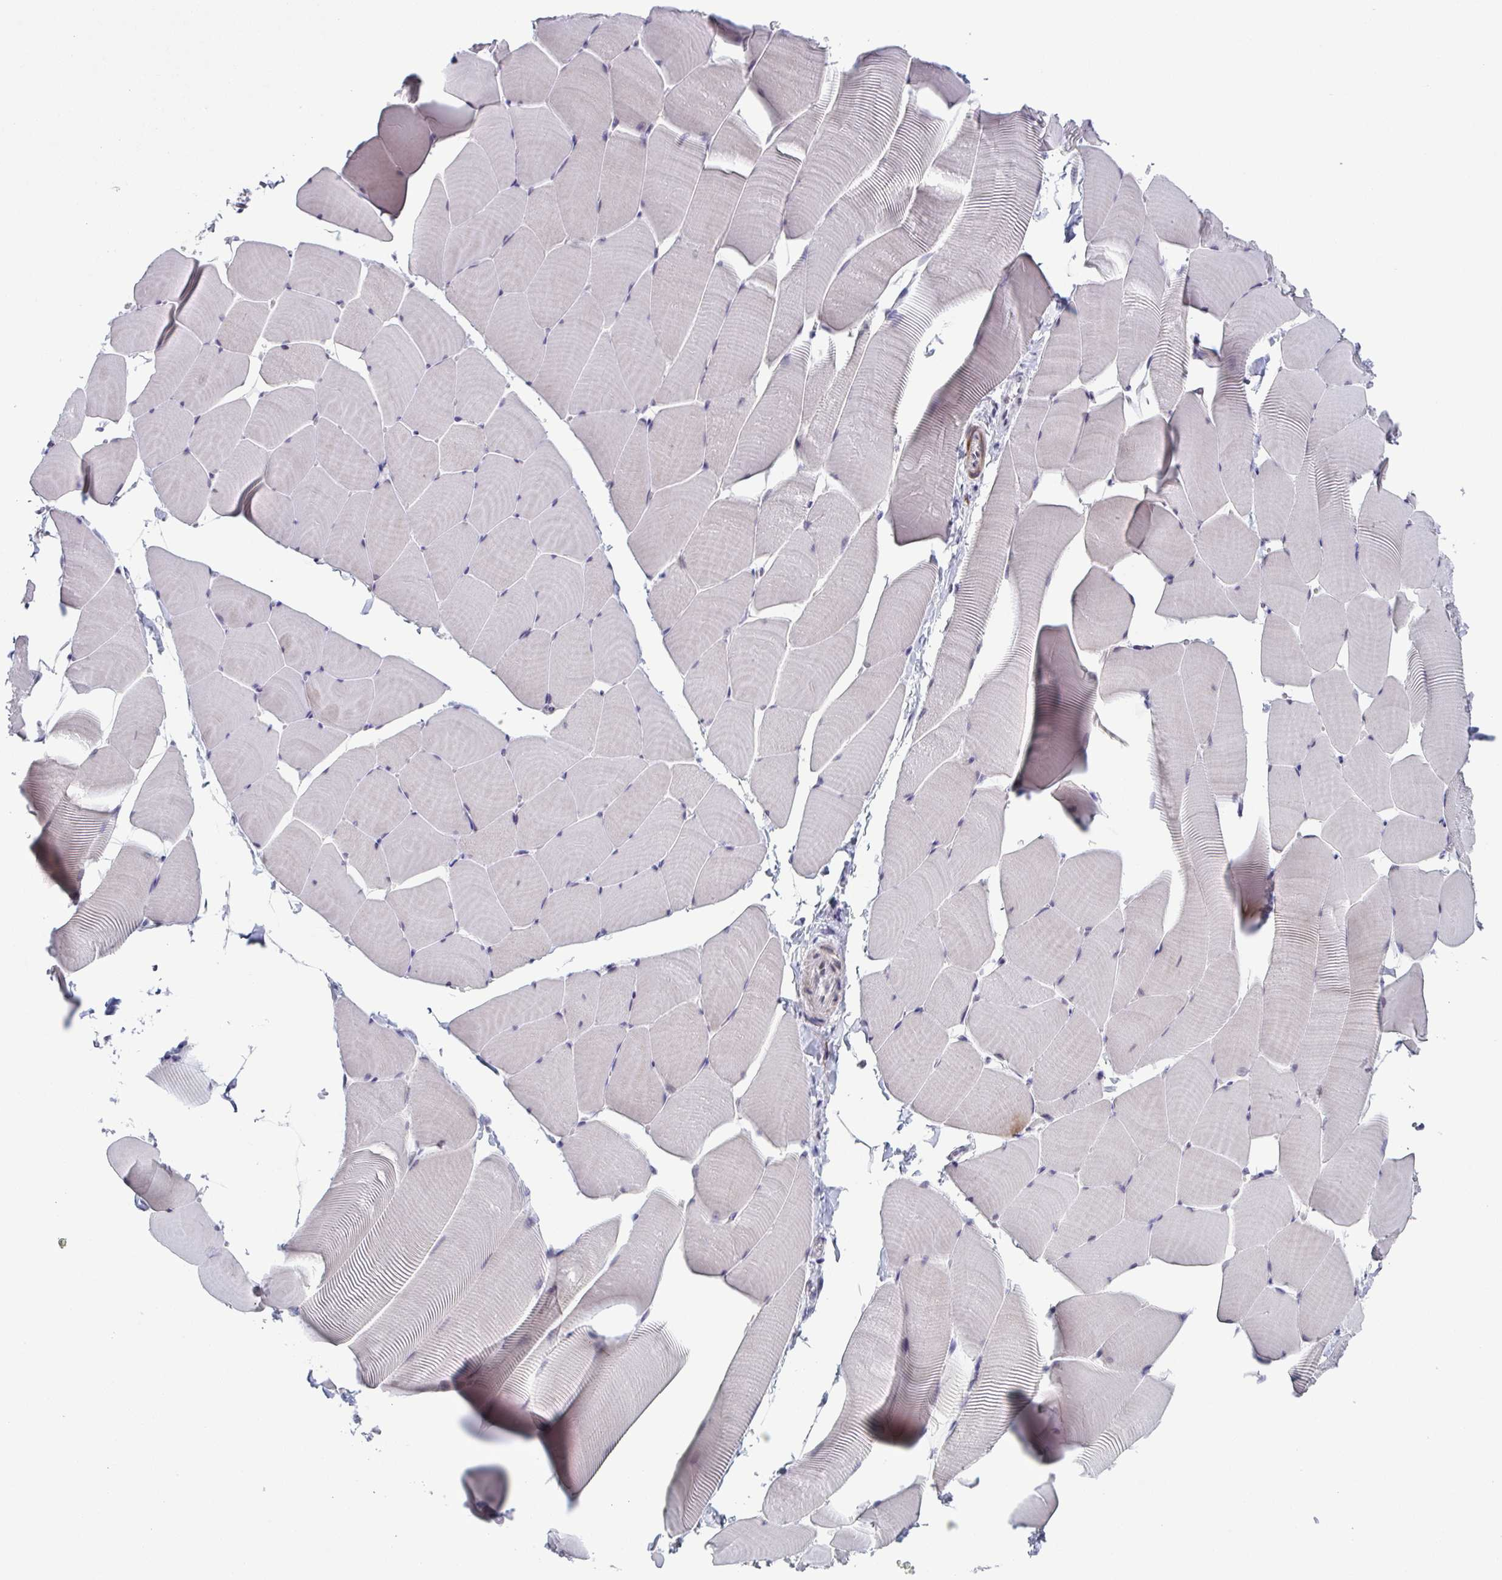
{"staining": {"intensity": "negative", "quantity": "none", "location": "none"}, "tissue": "skeletal muscle", "cell_type": "Myocytes", "image_type": "normal", "snomed": [{"axis": "morphology", "description": "Normal tissue, NOS"}, {"axis": "topography", "description": "Skeletal muscle"}], "caption": "DAB (3,3'-diaminobenzidine) immunohistochemical staining of benign skeletal muscle reveals no significant expression in myocytes.", "gene": "TMEM92", "patient": {"sex": "male", "age": 25}}